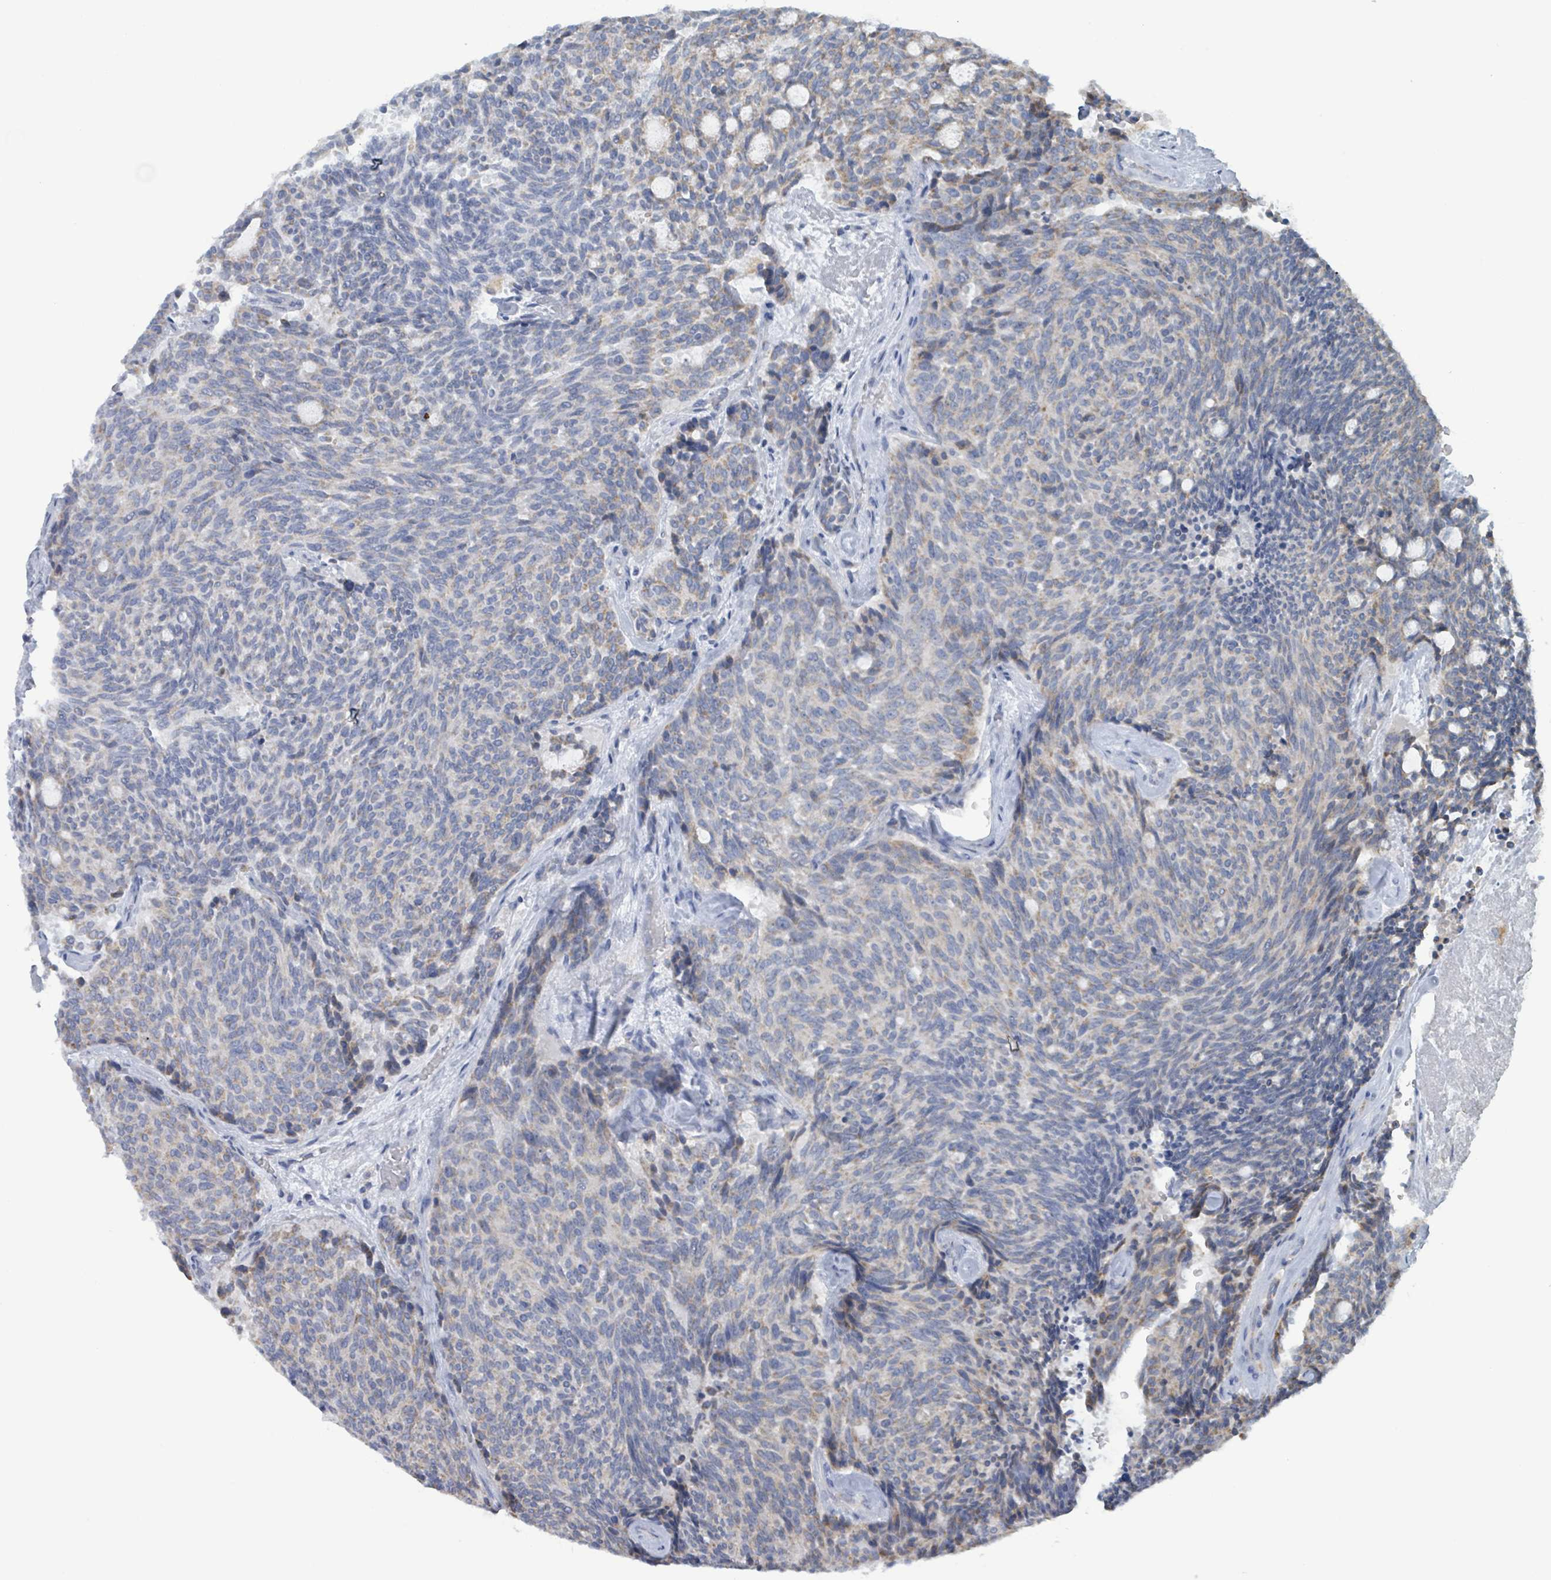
{"staining": {"intensity": "weak", "quantity": "<25%", "location": "cytoplasmic/membranous"}, "tissue": "carcinoid", "cell_type": "Tumor cells", "image_type": "cancer", "snomed": [{"axis": "morphology", "description": "Carcinoid, malignant, NOS"}, {"axis": "topography", "description": "Pancreas"}], "caption": "Immunohistochemistry of malignant carcinoid demonstrates no staining in tumor cells.", "gene": "AKR1C4", "patient": {"sex": "female", "age": 54}}